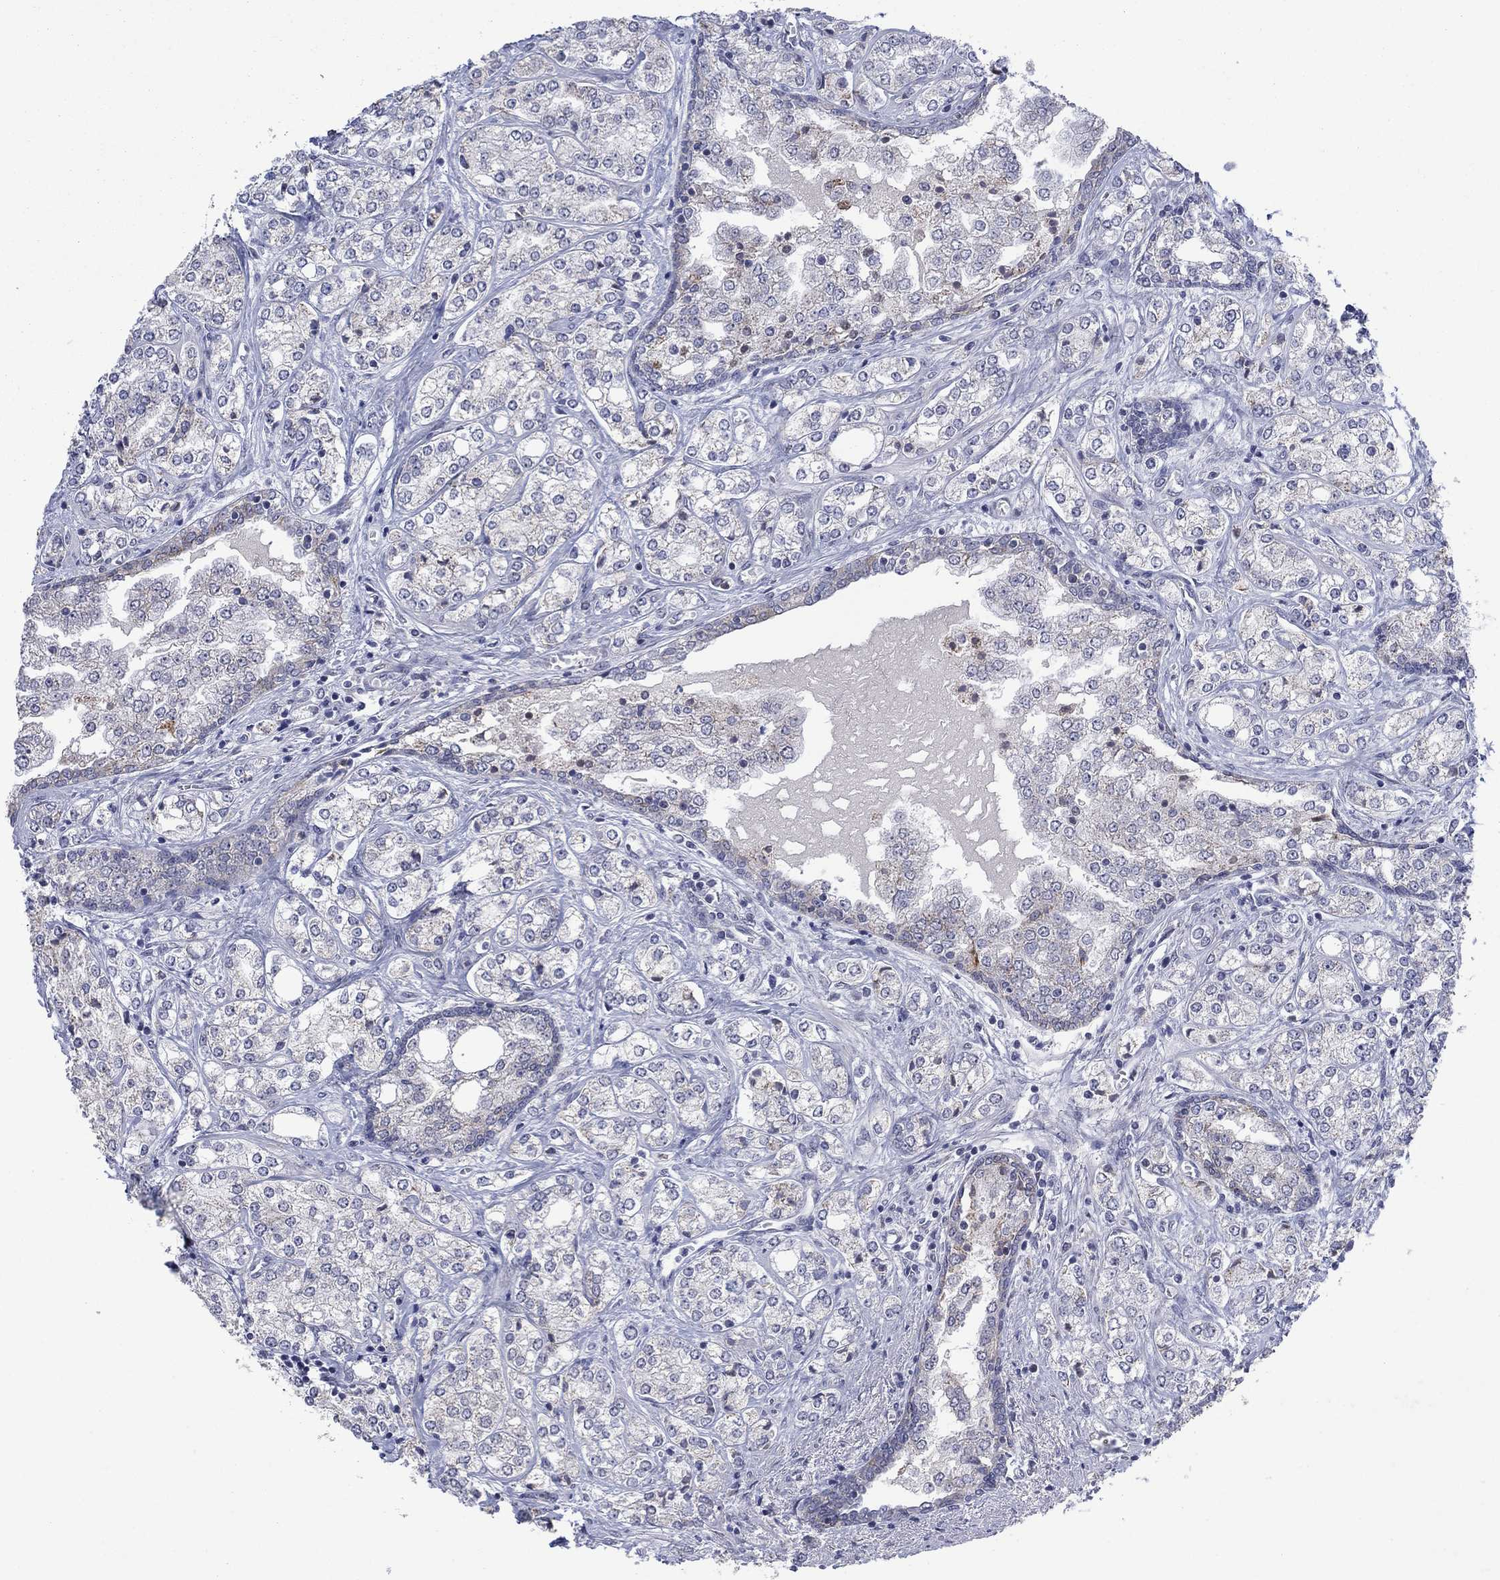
{"staining": {"intensity": "negative", "quantity": "none", "location": "none"}, "tissue": "prostate cancer", "cell_type": "Tumor cells", "image_type": "cancer", "snomed": [{"axis": "morphology", "description": "Adenocarcinoma, NOS"}, {"axis": "topography", "description": "Prostate and seminal vesicle, NOS"}, {"axis": "topography", "description": "Prostate"}], "caption": "Immunohistochemical staining of human prostate cancer (adenocarcinoma) exhibits no significant positivity in tumor cells.", "gene": "SDC1", "patient": {"sex": "male", "age": 62}}